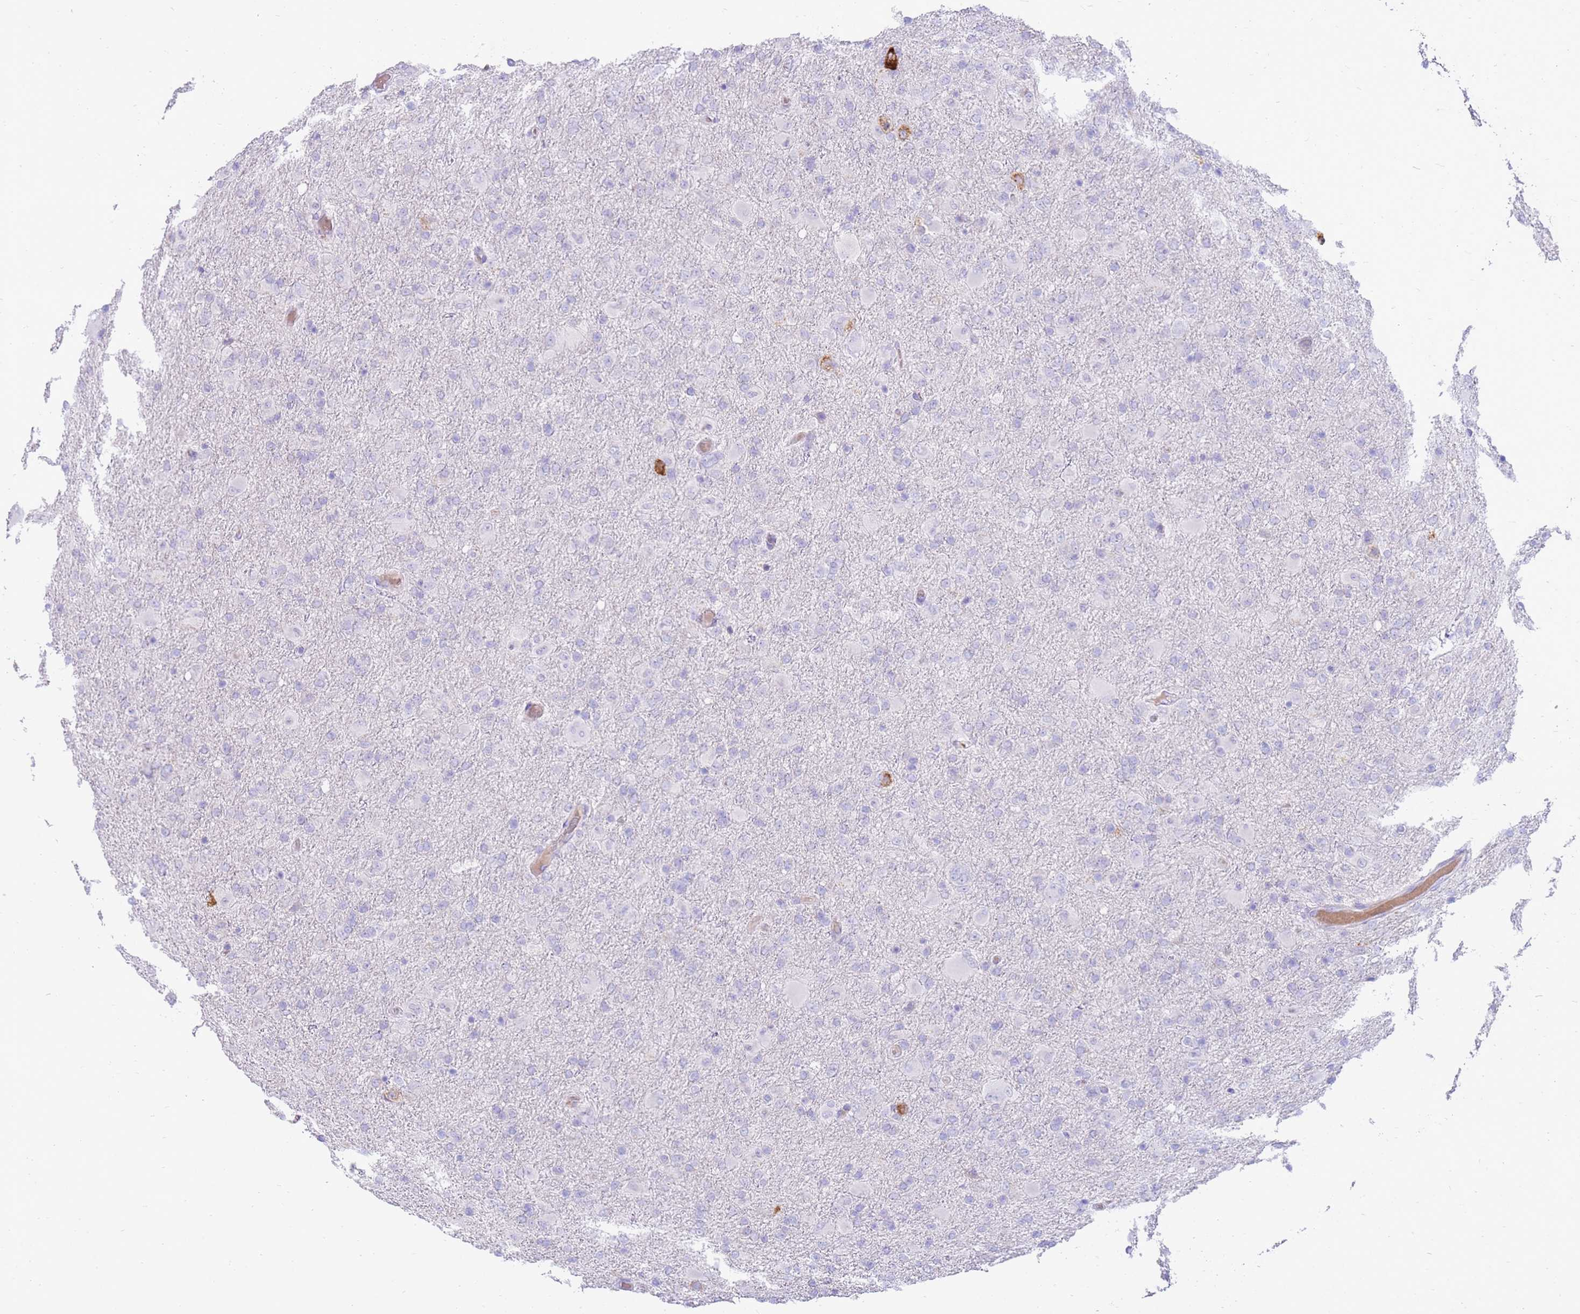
{"staining": {"intensity": "negative", "quantity": "none", "location": "none"}, "tissue": "glioma", "cell_type": "Tumor cells", "image_type": "cancer", "snomed": [{"axis": "morphology", "description": "Glioma, malignant, Low grade"}, {"axis": "topography", "description": "Brain"}], "caption": "An image of malignant low-grade glioma stained for a protein exhibits no brown staining in tumor cells. (DAB immunohistochemistry visualized using brightfield microscopy, high magnification).", "gene": "EVPLL", "patient": {"sex": "male", "age": 65}}